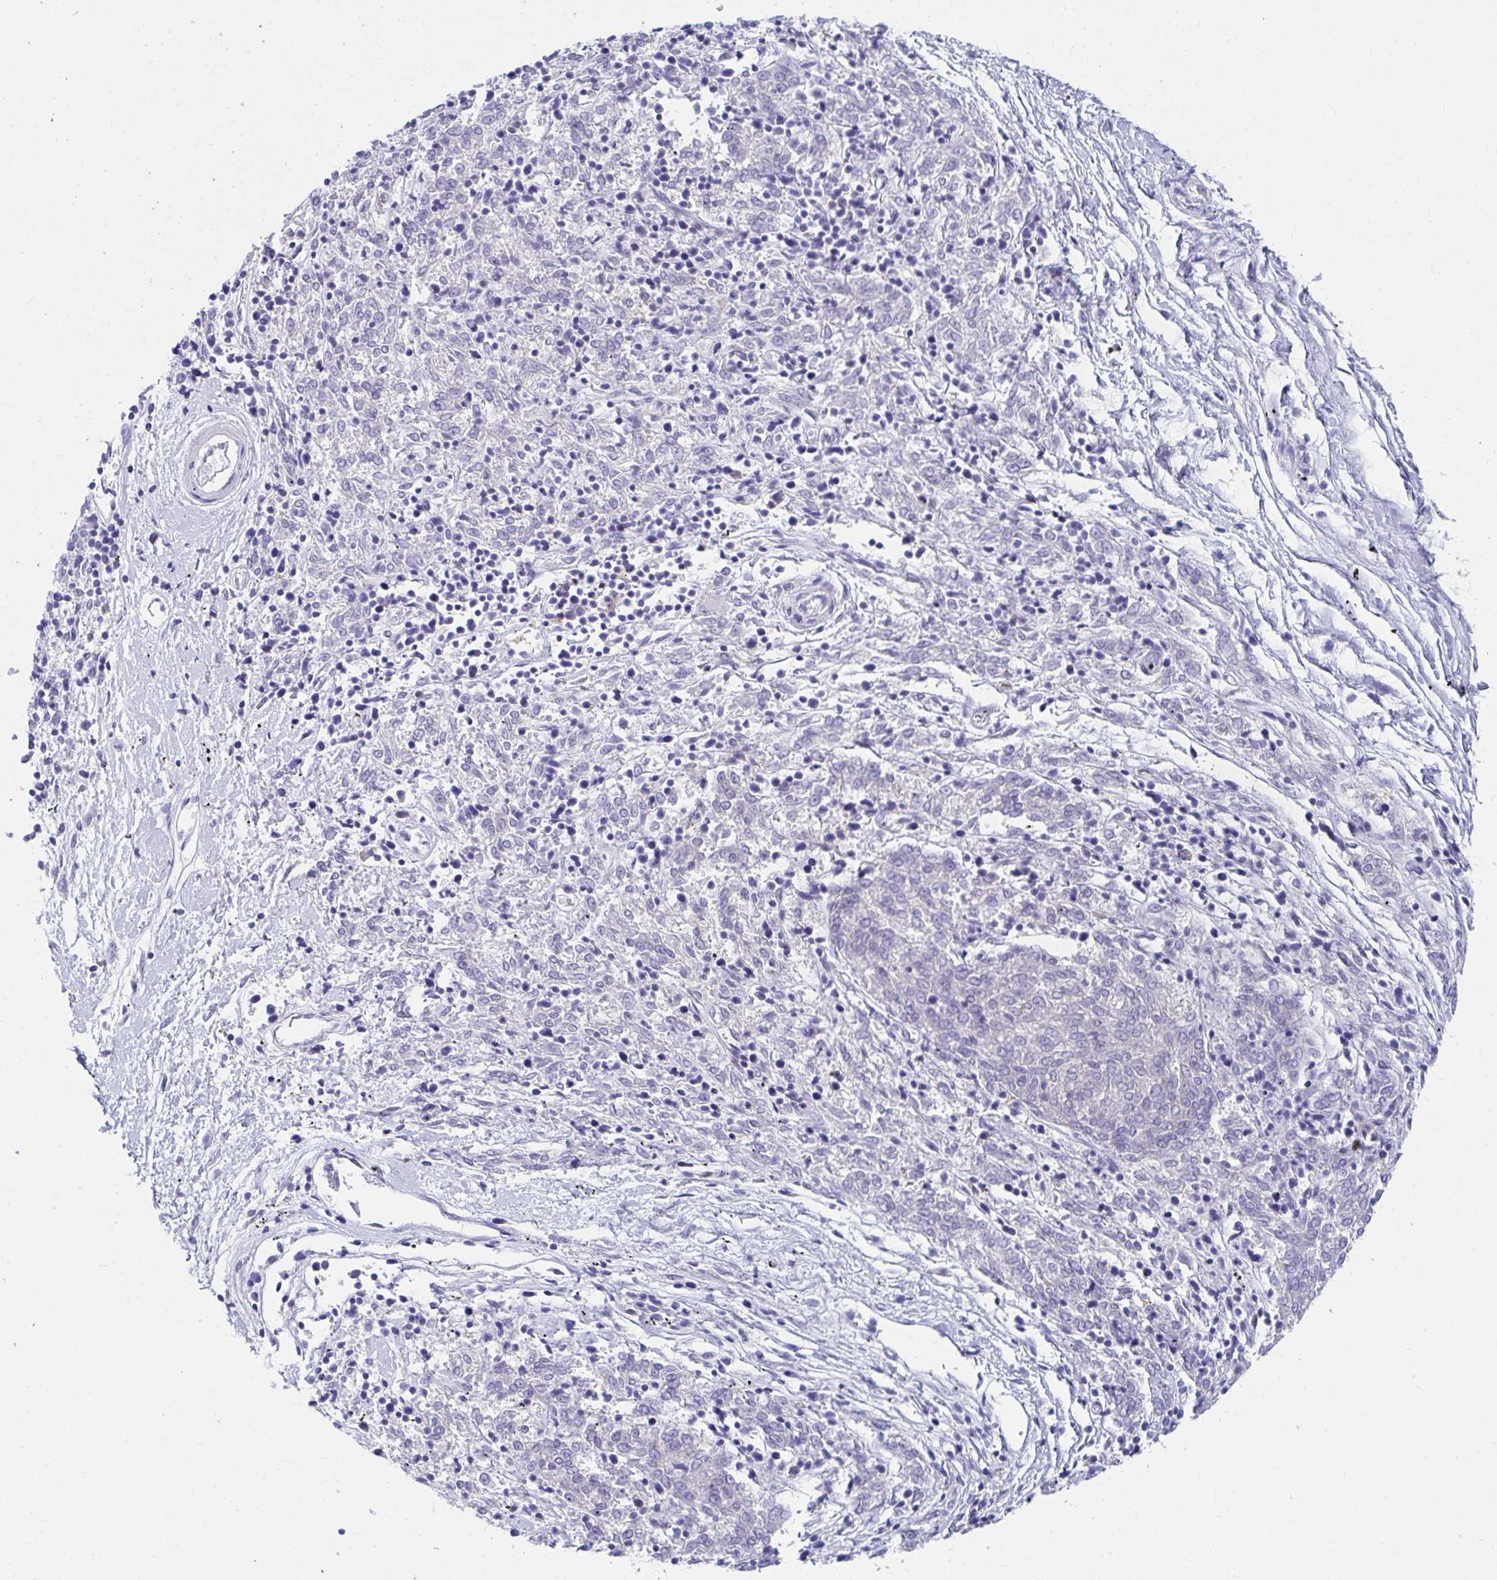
{"staining": {"intensity": "negative", "quantity": "none", "location": "none"}, "tissue": "melanoma", "cell_type": "Tumor cells", "image_type": "cancer", "snomed": [{"axis": "morphology", "description": "Malignant melanoma, NOS"}, {"axis": "topography", "description": "Skin"}], "caption": "This micrograph is of malignant melanoma stained with immunohistochemistry (IHC) to label a protein in brown with the nuclei are counter-stained blue. There is no staining in tumor cells.", "gene": "C19orf81", "patient": {"sex": "female", "age": 72}}